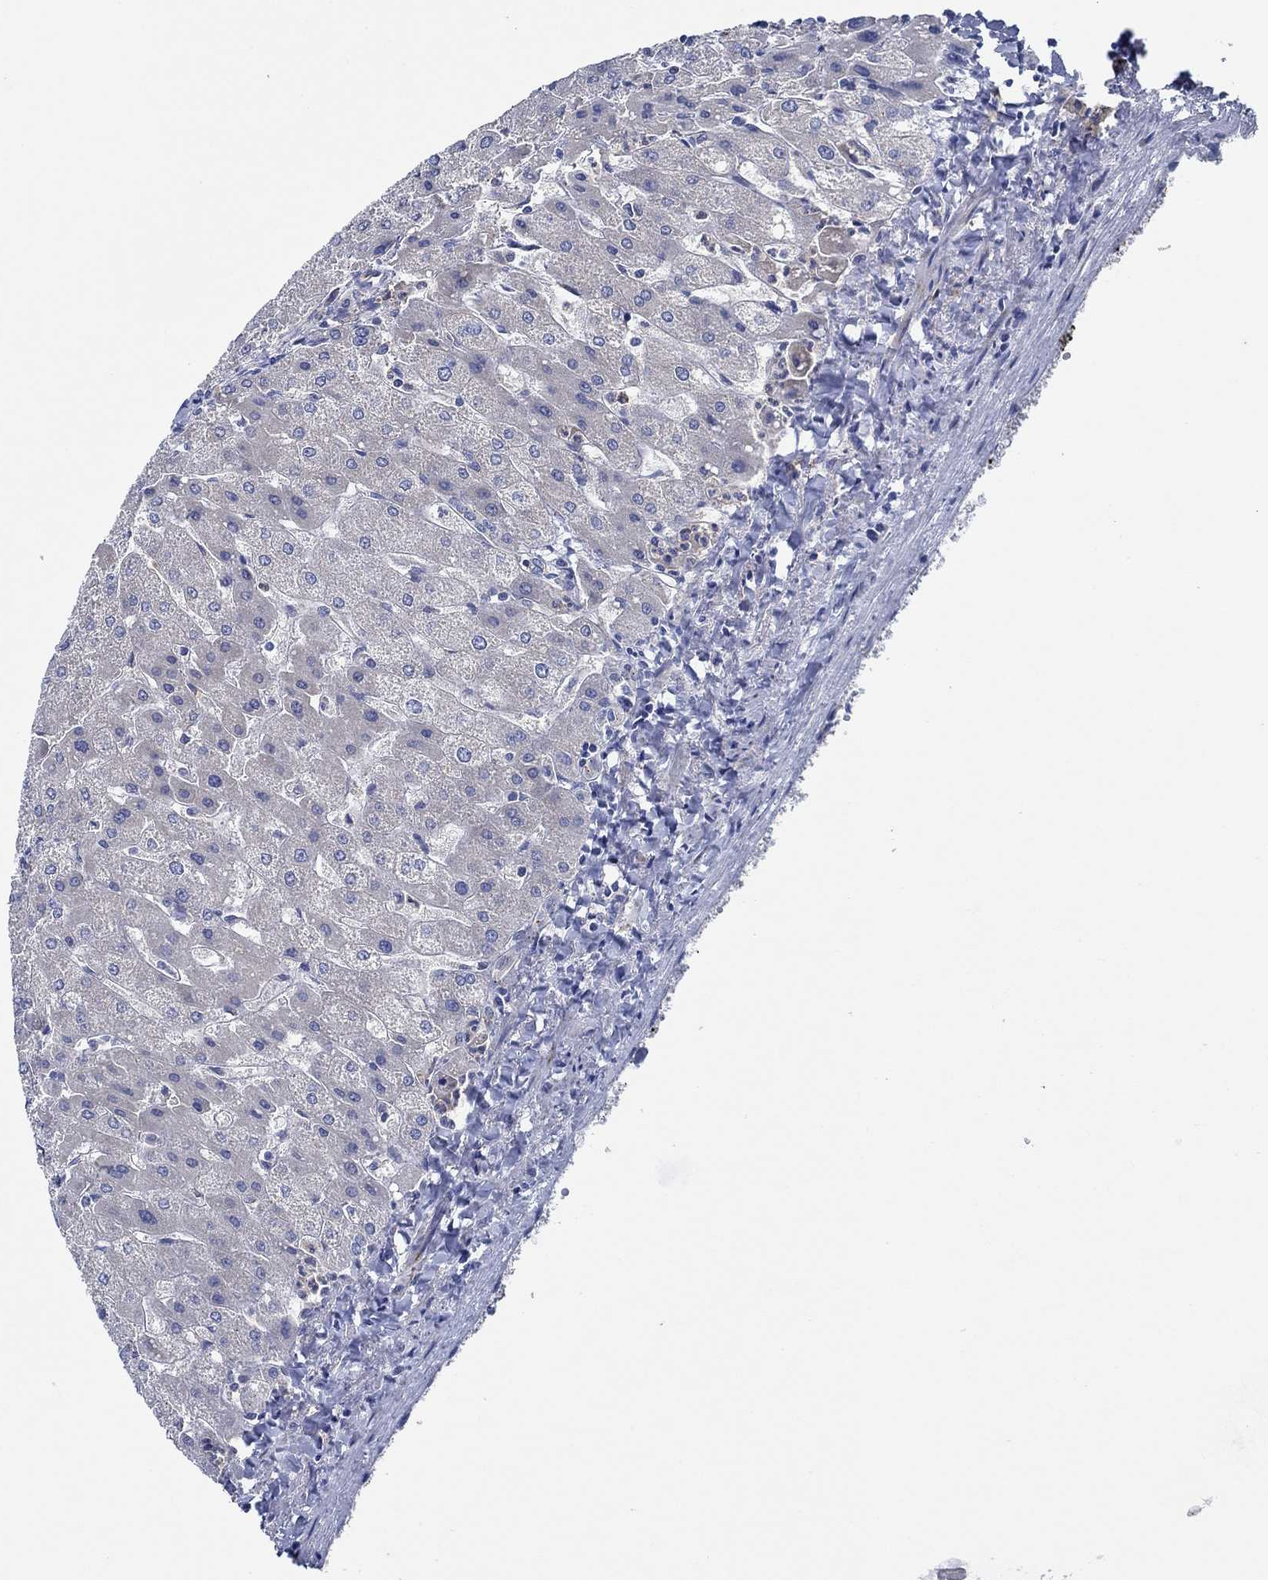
{"staining": {"intensity": "negative", "quantity": "none", "location": "none"}, "tissue": "liver", "cell_type": "Cholangiocytes", "image_type": "normal", "snomed": [{"axis": "morphology", "description": "Normal tissue, NOS"}, {"axis": "topography", "description": "Liver"}], "caption": "Immunohistochemistry histopathology image of unremarkable liver: human liver stained with DAB (3,3'-diaminobenzidine) demonstrates no significant protein positivity in cholangiocytes.", "gene": "CPM", "patient": {"sex": "male", "age": 67}}